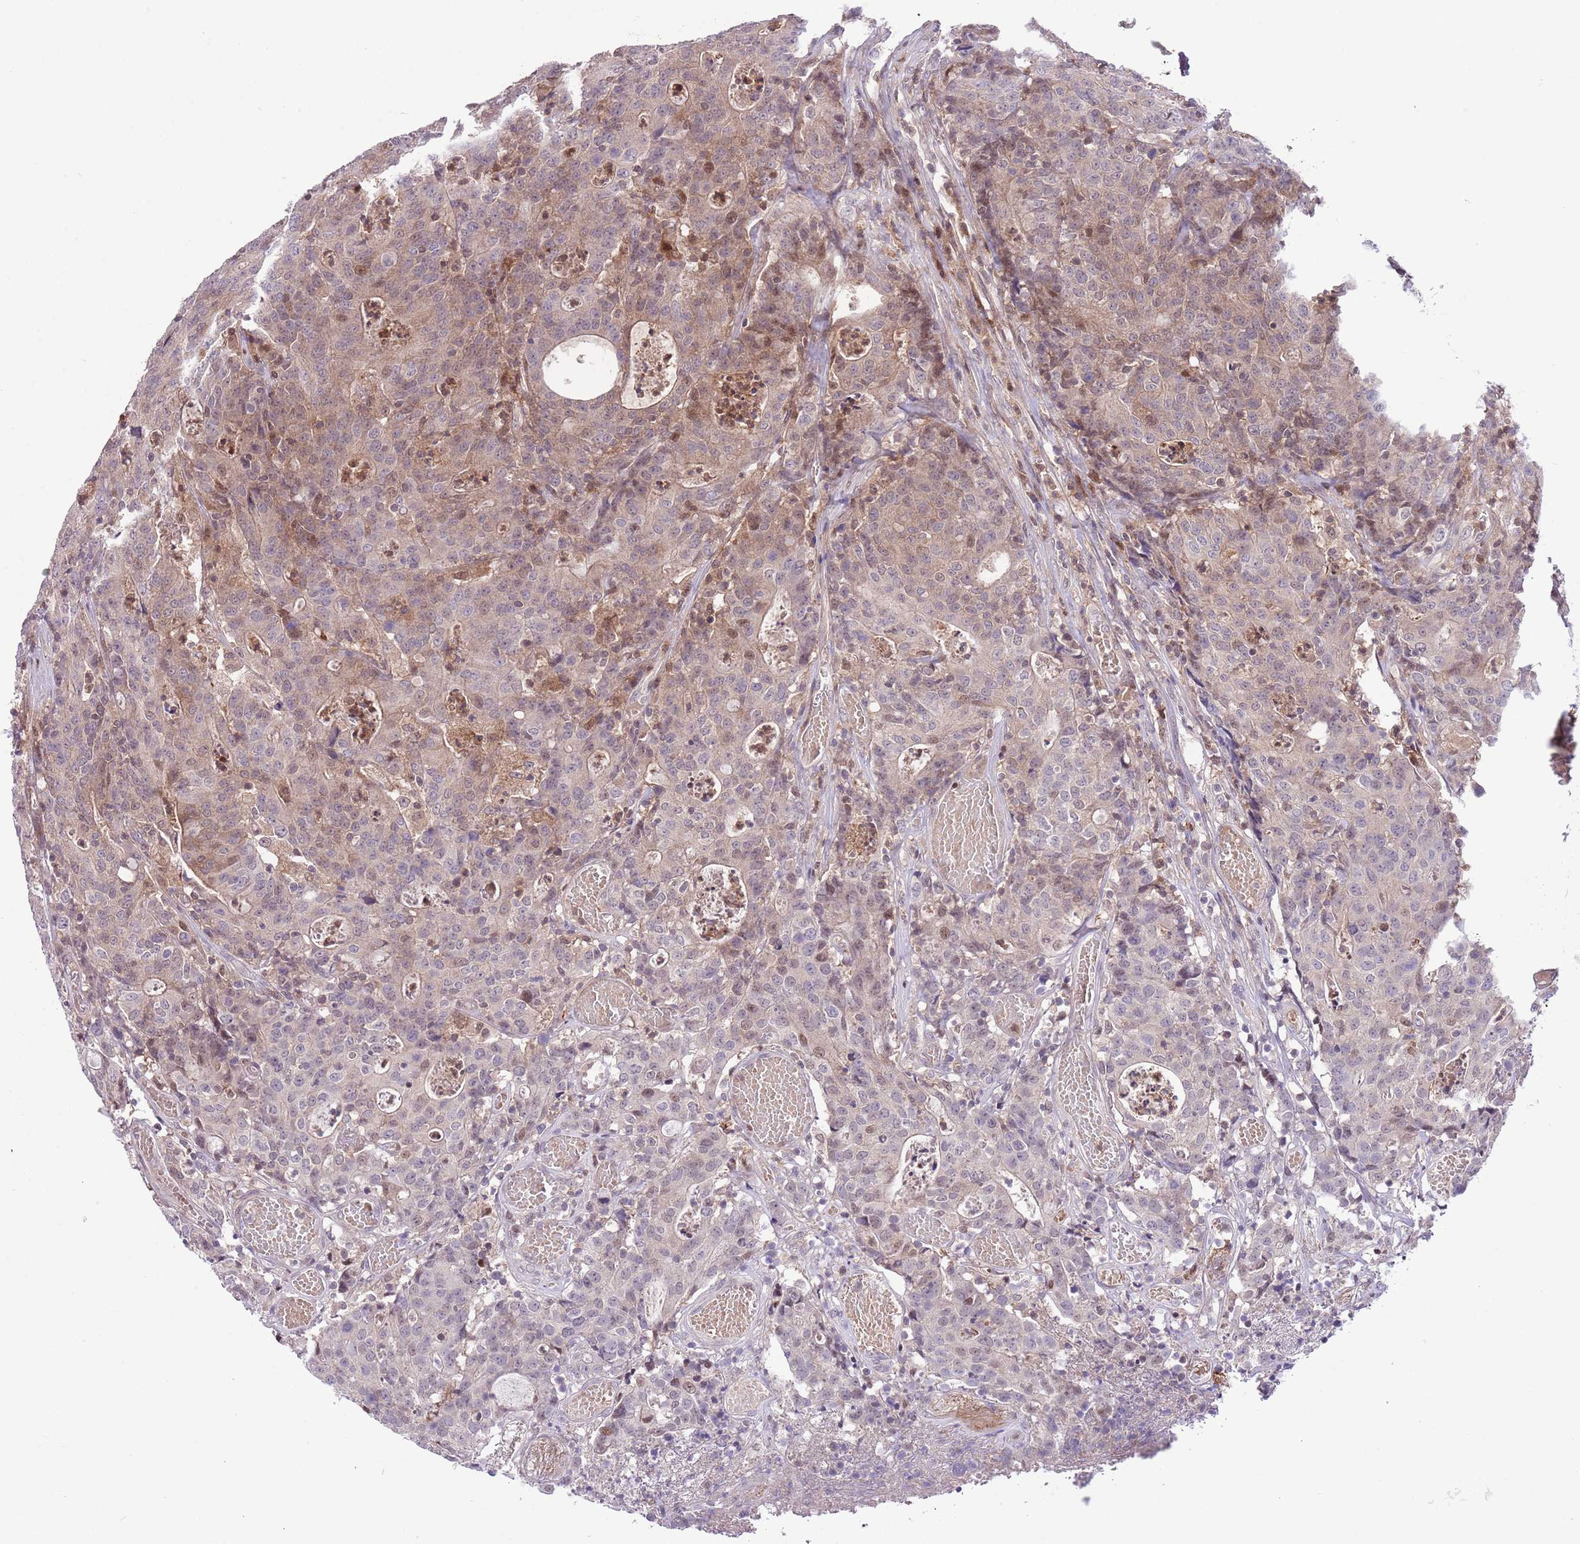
{"staining": {"intensity": "weak", "quantity": "25%-75%", "location": "cytoplasmic/membranous,nuclear"}, "tissue": "colorectal cancer", "cell_type": "Tumor cells", "image_type": "cancer", "snomed": [{"axis": "morphology", "description": "Adenocarcinoma, NOS"}, {"axis": "topography", "description": "Colon"}], "caption": "There is low levels of weak cytoplasmic/membranous and nuclear positivity in tumor cells of colorectal cancer (adenocarcinoma), as demonstrated by immunohistochemical staining (brown color).", "gene": "HDHD2", "patient": {"sex": "male", "age": 83}}